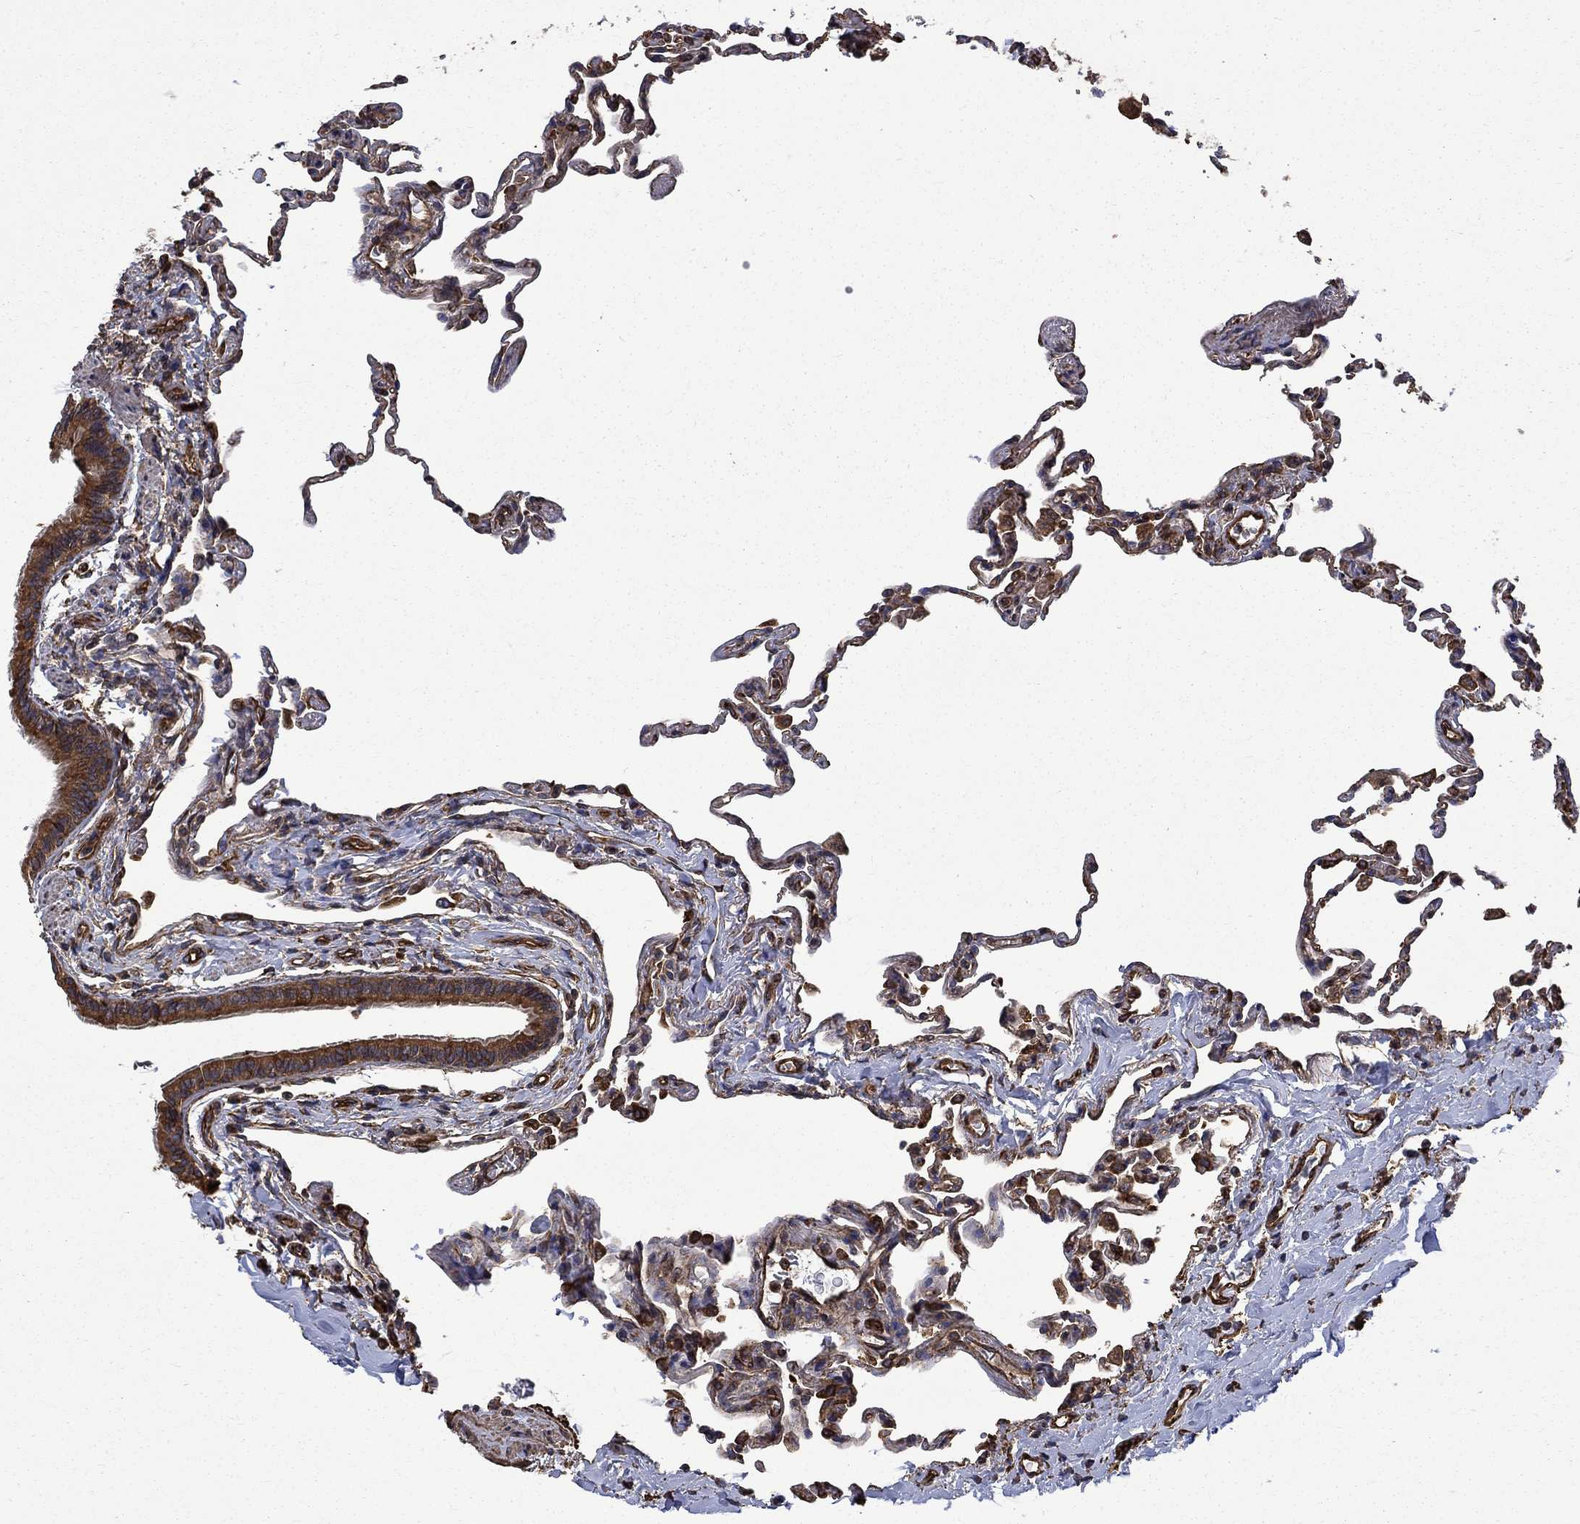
{"staining": {"intensity": "moderate", "quantity": "25%-75%", "location": "cytoplasmic/membranous"}, "tissue": "lung", "cell_type": "Alveolar cells", "image_type": "normal", "snomed": [{"axis": "morphology", "description": "Normal tissue, NOS"}, {"axis": "topography", "description": "Lung"}], "caption": "Protein expression analysis of unremarkable lung displays moderate cytoplasmic/membranous staining in approximately 25%-75% of alveolar cells. The protein is shown in brown color, while the nuclei are stained blue.", "gene": "CUTC", "patient": {"sex": "female", "age": 57}}